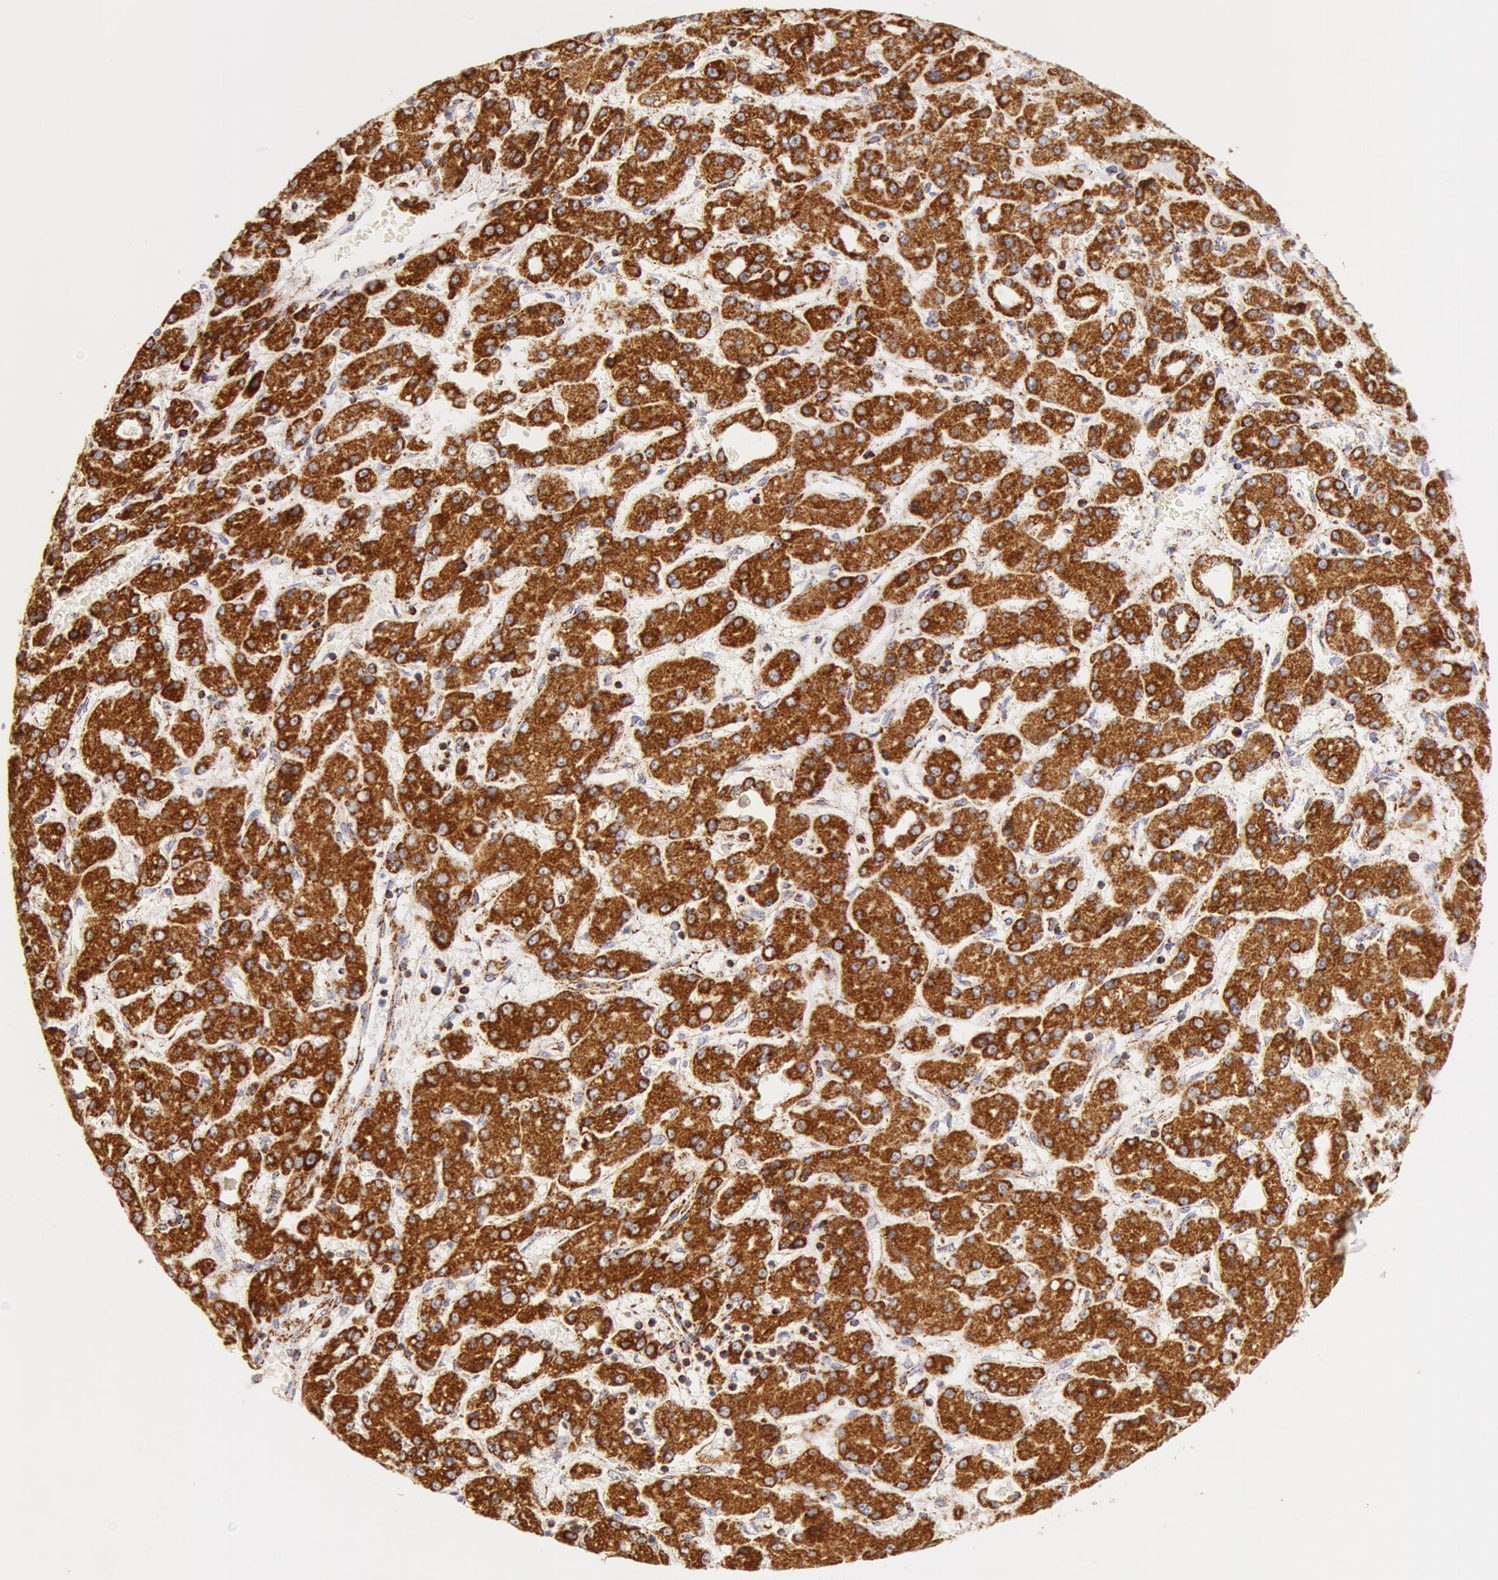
{"staining": {"intensity": "strong", "quantity": ">75%", "location": "cytoplasmic/membranous"}, "tissue": "liver cancer", "cell_type": "Tumor cells", "image_type": "cancer", "snomed": [{"axis": "morphology", "description": "Carcinoma, Hepatocellular, NOS"}, {"axis": "topography", "description": "Liver"}], "caption": "Immunohistochemistry (IHC) of human liver cancer (hepatocellular carcinoma) shows high levels of strong cytoplasmic/membranous positivity in approximately >75% of tumor cells.", "gene": "ATP5F1B", "patient": {"sex": "male", "age": 69}}